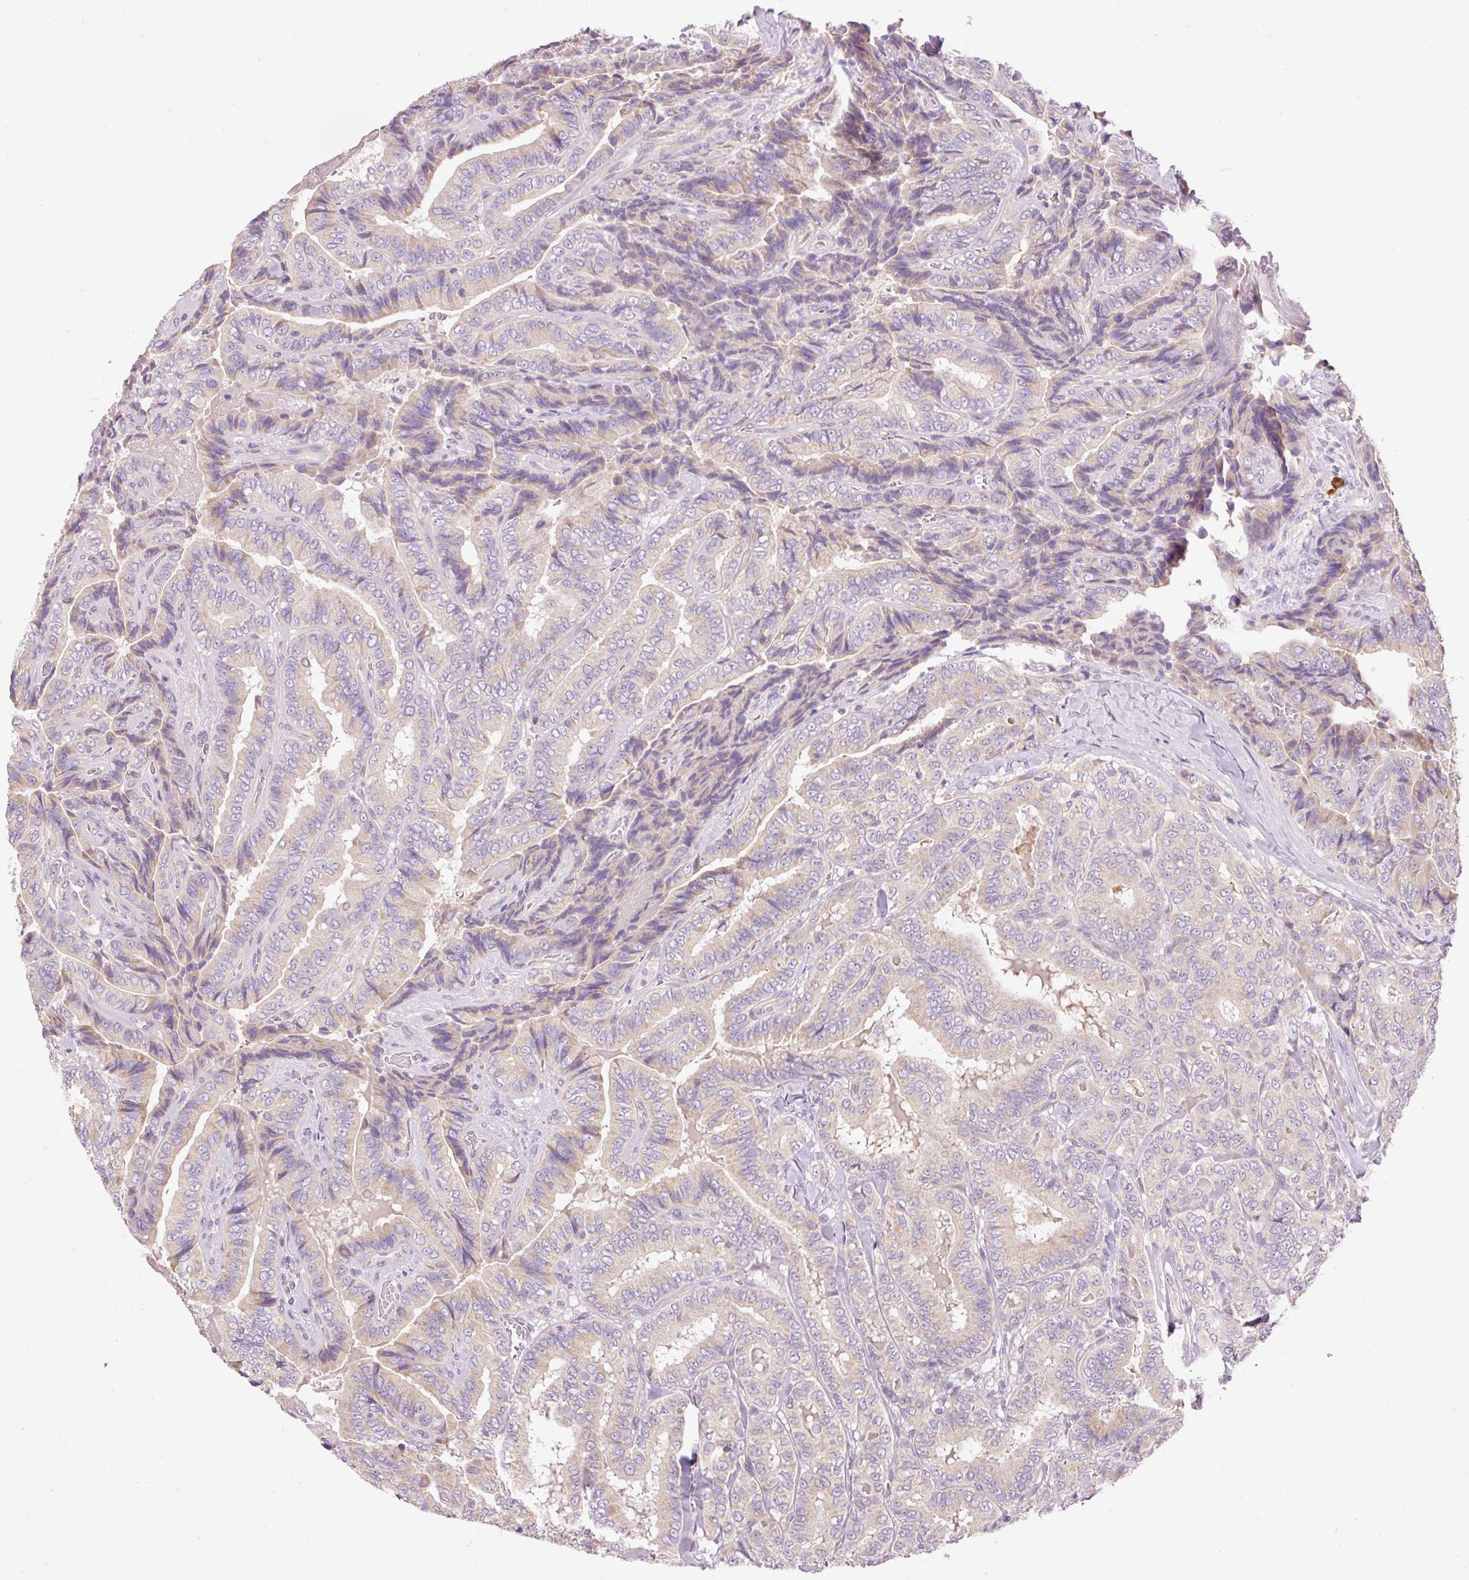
{"staining": {"intensity": "weak", "quantity": "25%-75%", "location": "cytoplasmic/membranous"}, "tissue": "thyroid cancer", "cell_type": "Tumor cells", "image_type": "cancer", "snomed": [{"axis": "morphology", "description": "Papillary adenocarcinoma, NOS"}, {"axis": "topography", "description": "Thyroid gland"}], "caption": "An image of thyroid cancer (papillary adenocarcinoma) stained for a protein exhibits weak cytoplasmic/membranous brown staining in tumor cells. The protein is shown in brown color, while the nuclei are stained blue.", "gene": "PNPLA5", "patient": {"sex": "male", "age": 61}}